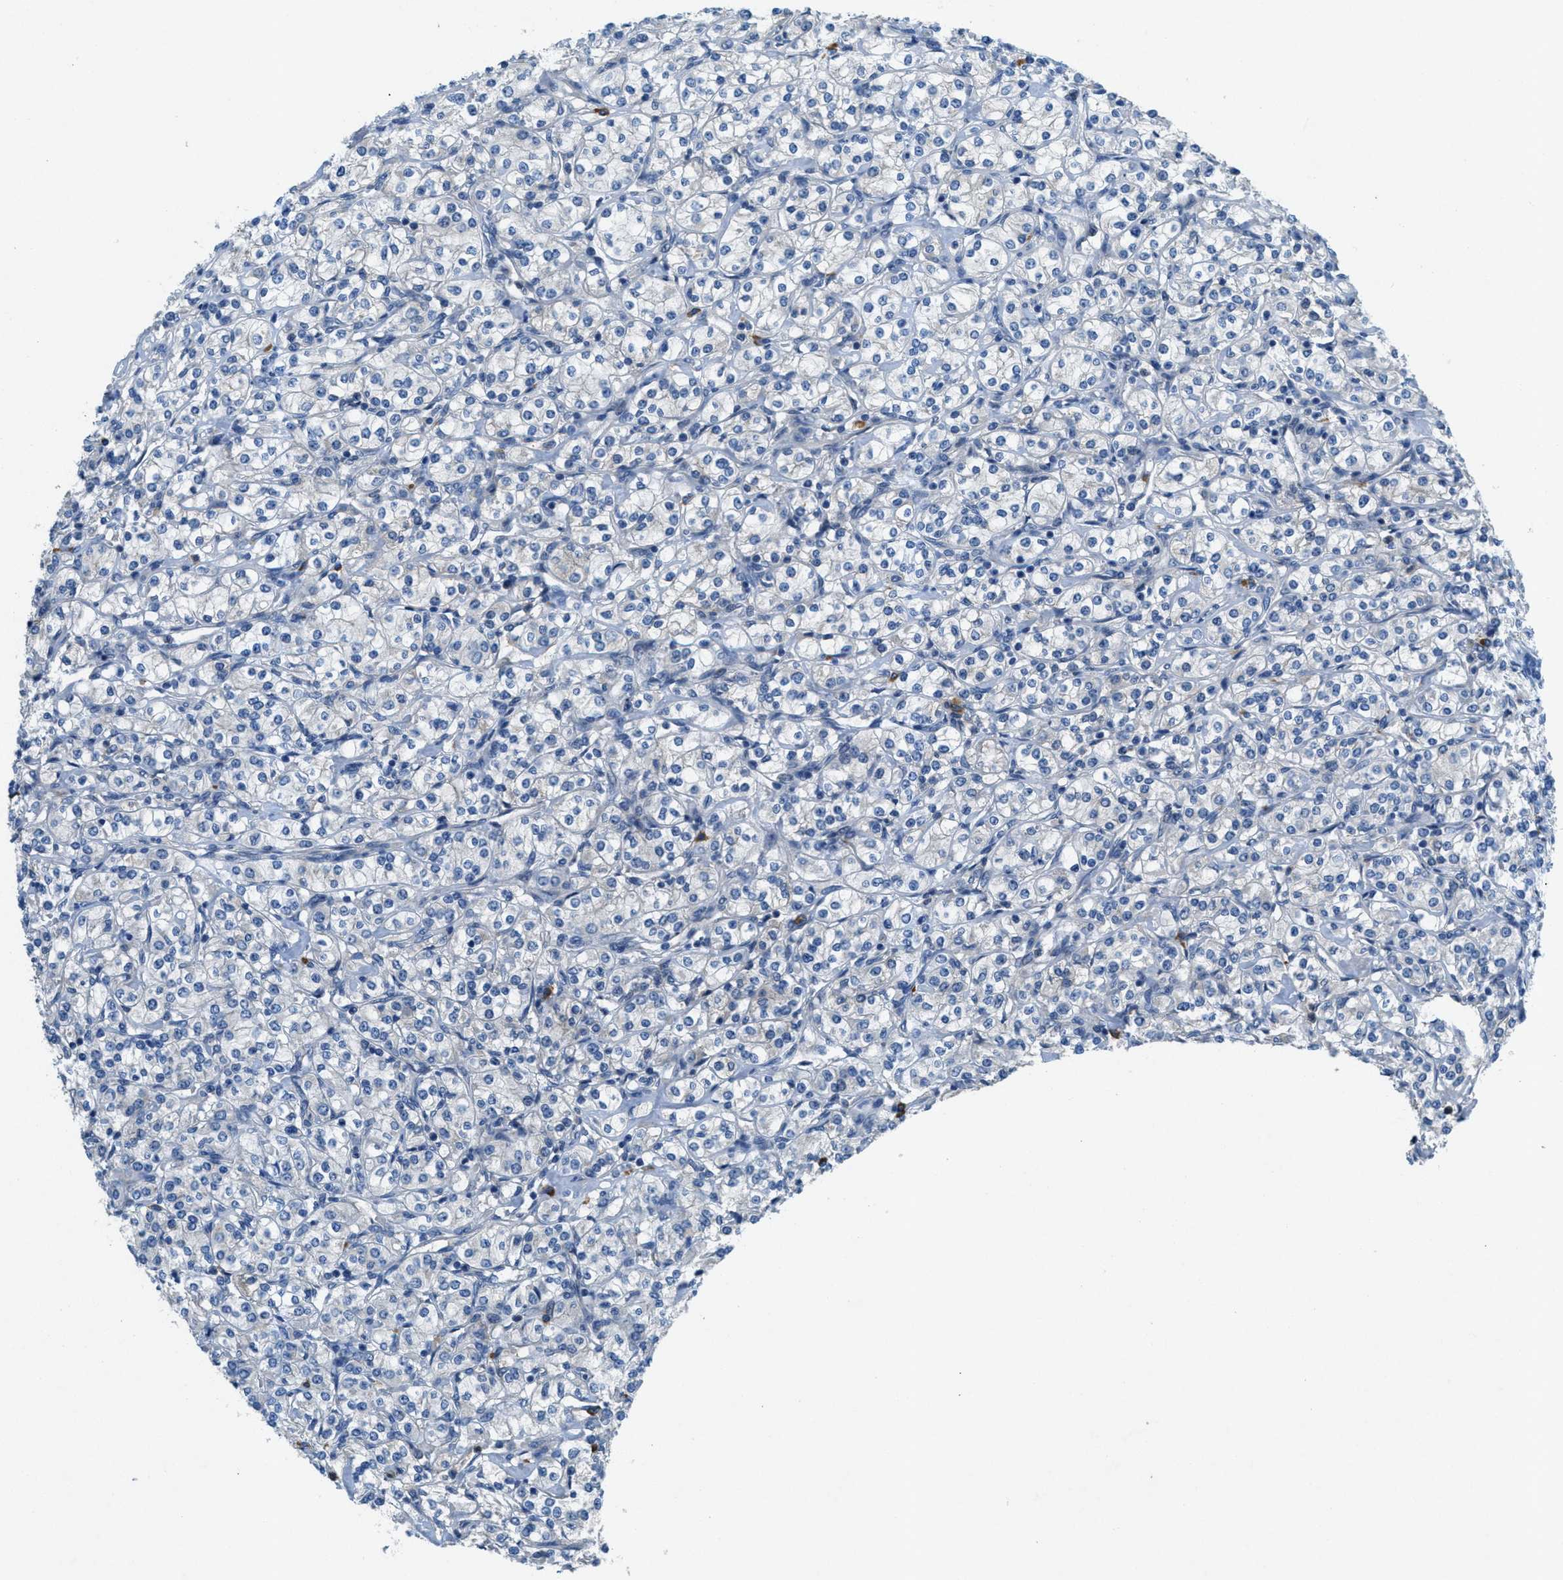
{"staining": {"intensity": "negative", "quantity": "none", "location": "none"}, "tissue": "renal cancer", "cell_type": "Tumor cells", "image_type": "cancer", "snomed": [{"axis": "morphology", "description": "Adenocarcinoma, NOS"}, {"axis": "topography", "description": "Kidney"}], "caption": "High power microscopy histopathology image of an immunohistochemistry (IHC) photomicrograph of renal cancer, revealing no significant positivity in tumor cells.", "gene": "SNX14", "patient": {"sex": "male", "age": 77}}